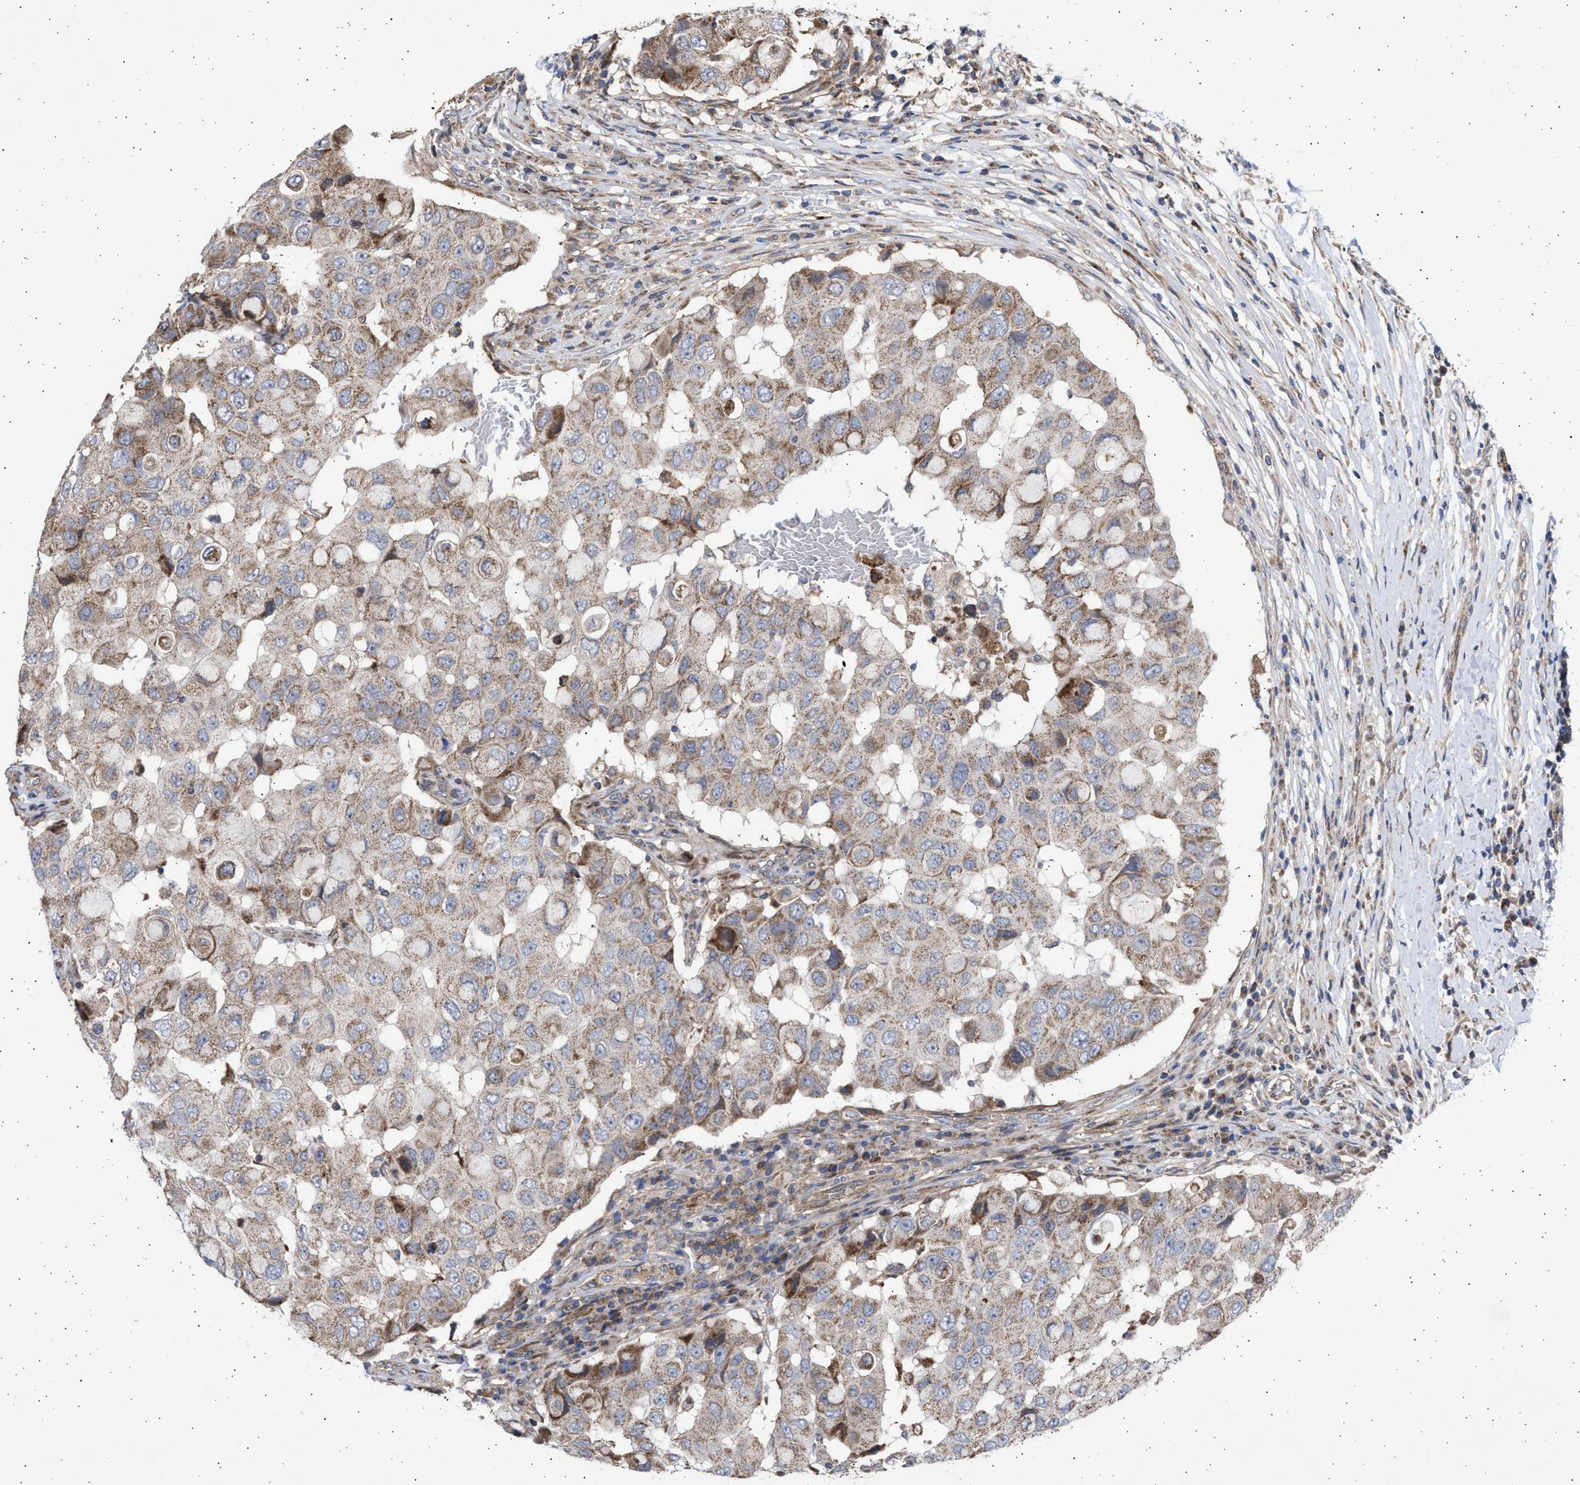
{"staining": {"intensity": "weak", "quantity": ">75%", "location": "cytoplasmic/membranous"}, "tissue": "breast cancer", "cell_type": "Tumor cells", "image_type": "cancer", "snomed": [{"axis": "morphology", "description": "Duct carcinoma"}, {"axis": "topography", "description": "Breast"}], "caption": "The histopathology image reveals staining of infiltrating ductal carcinoma (breast), revealing weak cytoplasmic/membranous protein expression (brown color) within tumor cells.", "gene": "TTC19", "patient": {"sex": "female", "age": 27}}